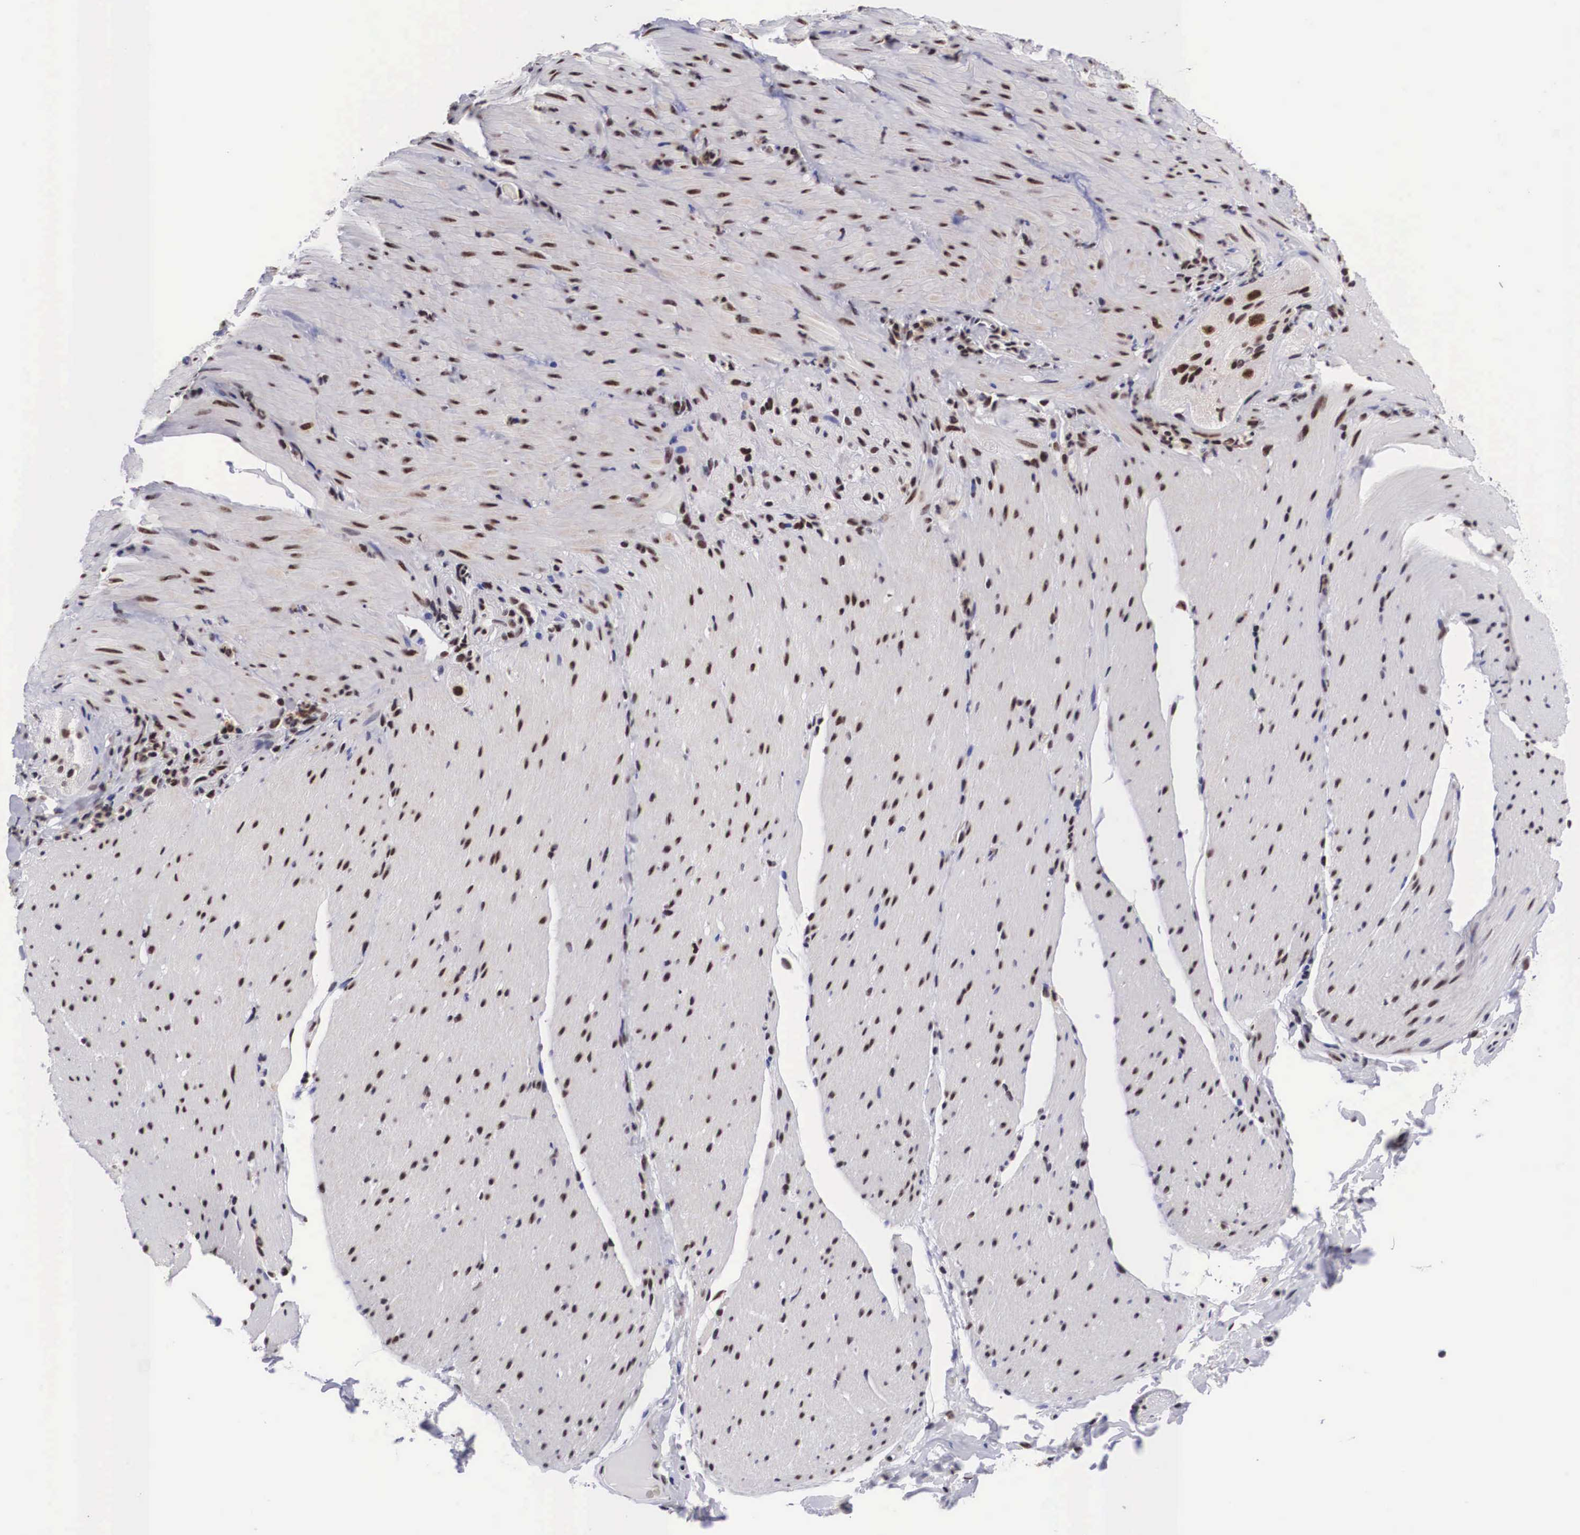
{"staining": {"intensity": "strong", "quantity": ">75%", "location": "nuclear"}, "tissue": "smooth muscle", "cell_type": "Smooth muscle cells", "image_type": "normal", "snomed": [{"axis": "morphology", "description": "Normal tissue, NOS"}, {"axis": "topography", "description": "Duodenum"}], "caption": "Immunohistochemical staining of normal human smooth muscle displays strong nuclear protein staining in approximately >75% of smooth muscle cells. The protein of interest is stained brown, and the nuclei are stained in blue (DAB (3,3'-diaminobenzidine) IHC with brightfield microscopy, high magnification).", "gene": "SF3A1", "patient": {"sex": "male", "age": 63}}